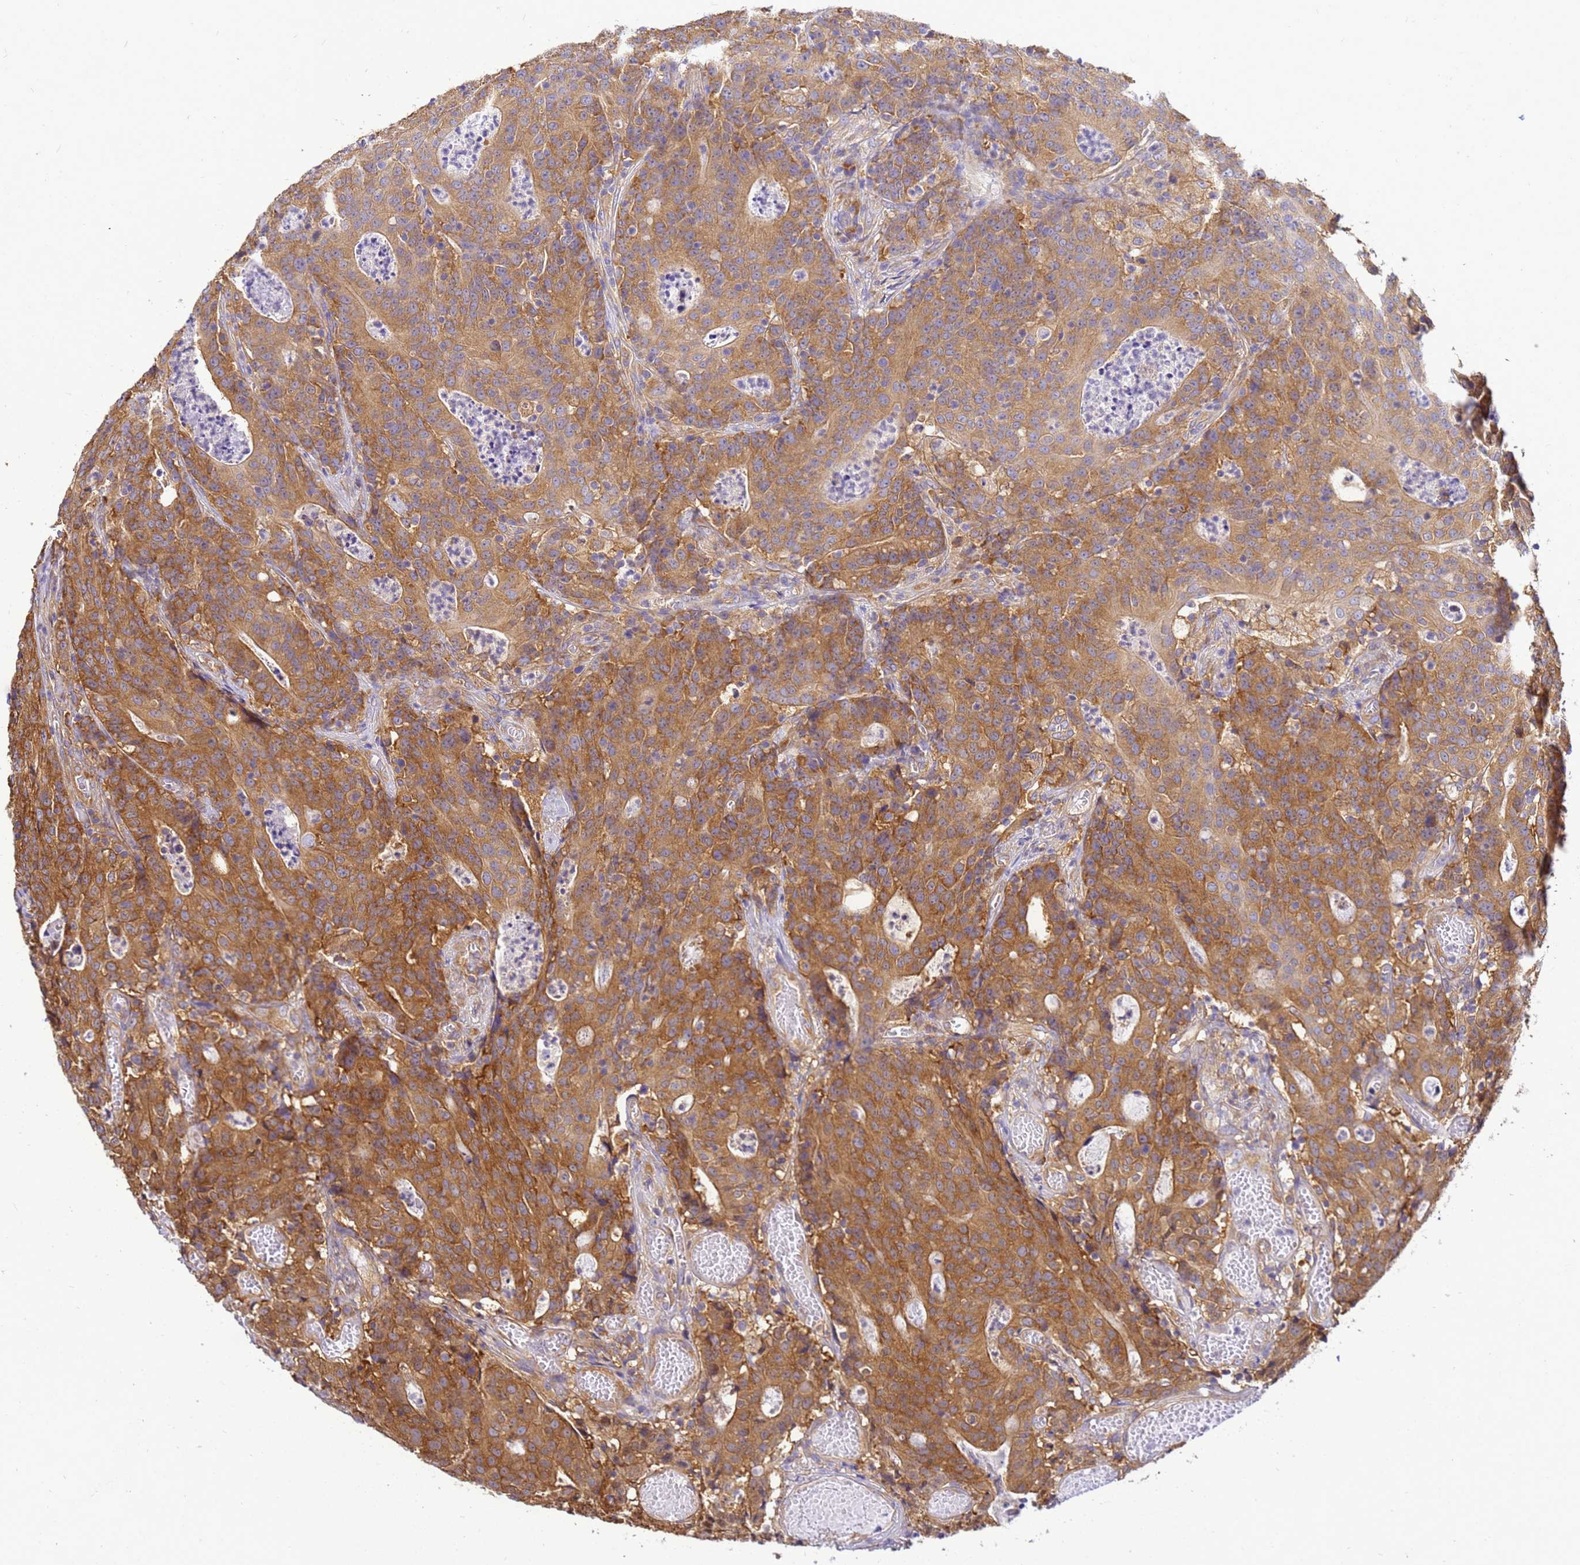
{"staining": {"intensity": "moderate", "quantity": ">75%", "location": "cytoplasmic/membranous"}, "tissue": "colorectal cancer", "cell_type": "Tumor cells", "image_type": "cancer", "snomed": [{"axis": "morphology", "description": "Adenocarcinoma, NOS"}, {"axis": "topography", "description": "Colon"}], "caption": "An image of colorectal cancer stained for a protein exhibits moderate cytoplasmic/membranous brown staining in tumor cells.", "gene": "NARS1", "patient": {"sex": "male", "age": 83}}